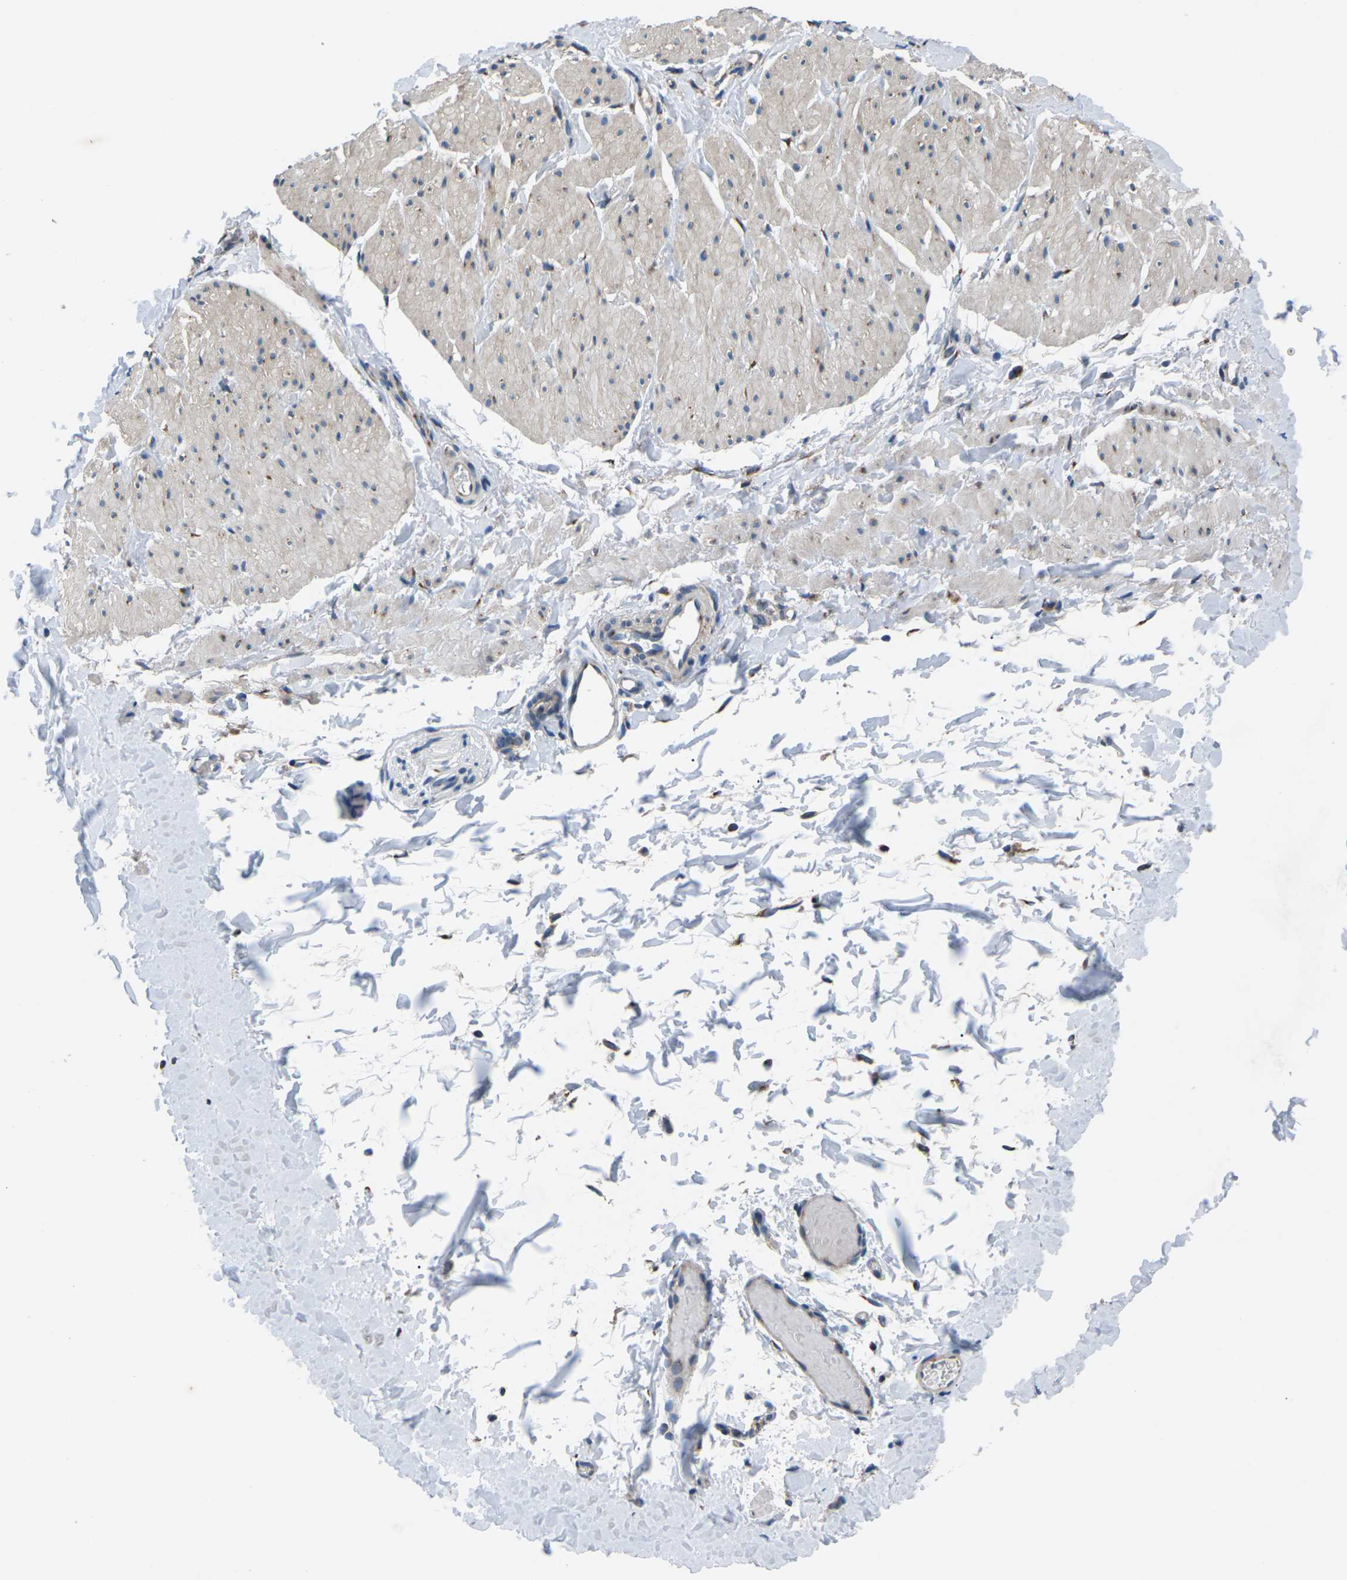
{"staining": {"intensity": "weak", "quantity": "25%-75%", "location": "cytoplasmic/membranous"}, "tissue": "smooth muscle", "cell_type": "Smooth muscle cells", "image_type": "normal", "snomed": [{"axis": "morphology", "description": "Normal tissue, NOS"}, {"axis": "topography", "description": "Smooth muscle"}], "caption": "Immunohistochemistry (IHC) staining of benign smooth muscle, which displays low levels of weak cytoplasmic/membranous staining in approximately 25%-75% of smooth muscle cells indicating weak cytoplasmic/membranous protein expression. The staining was performed using DAB (brown) for protein detection and nuclei were counterstained in hematoxylin (blue).", "gene": "GABRP", "patient": {"sex": "male", "age": 16}}